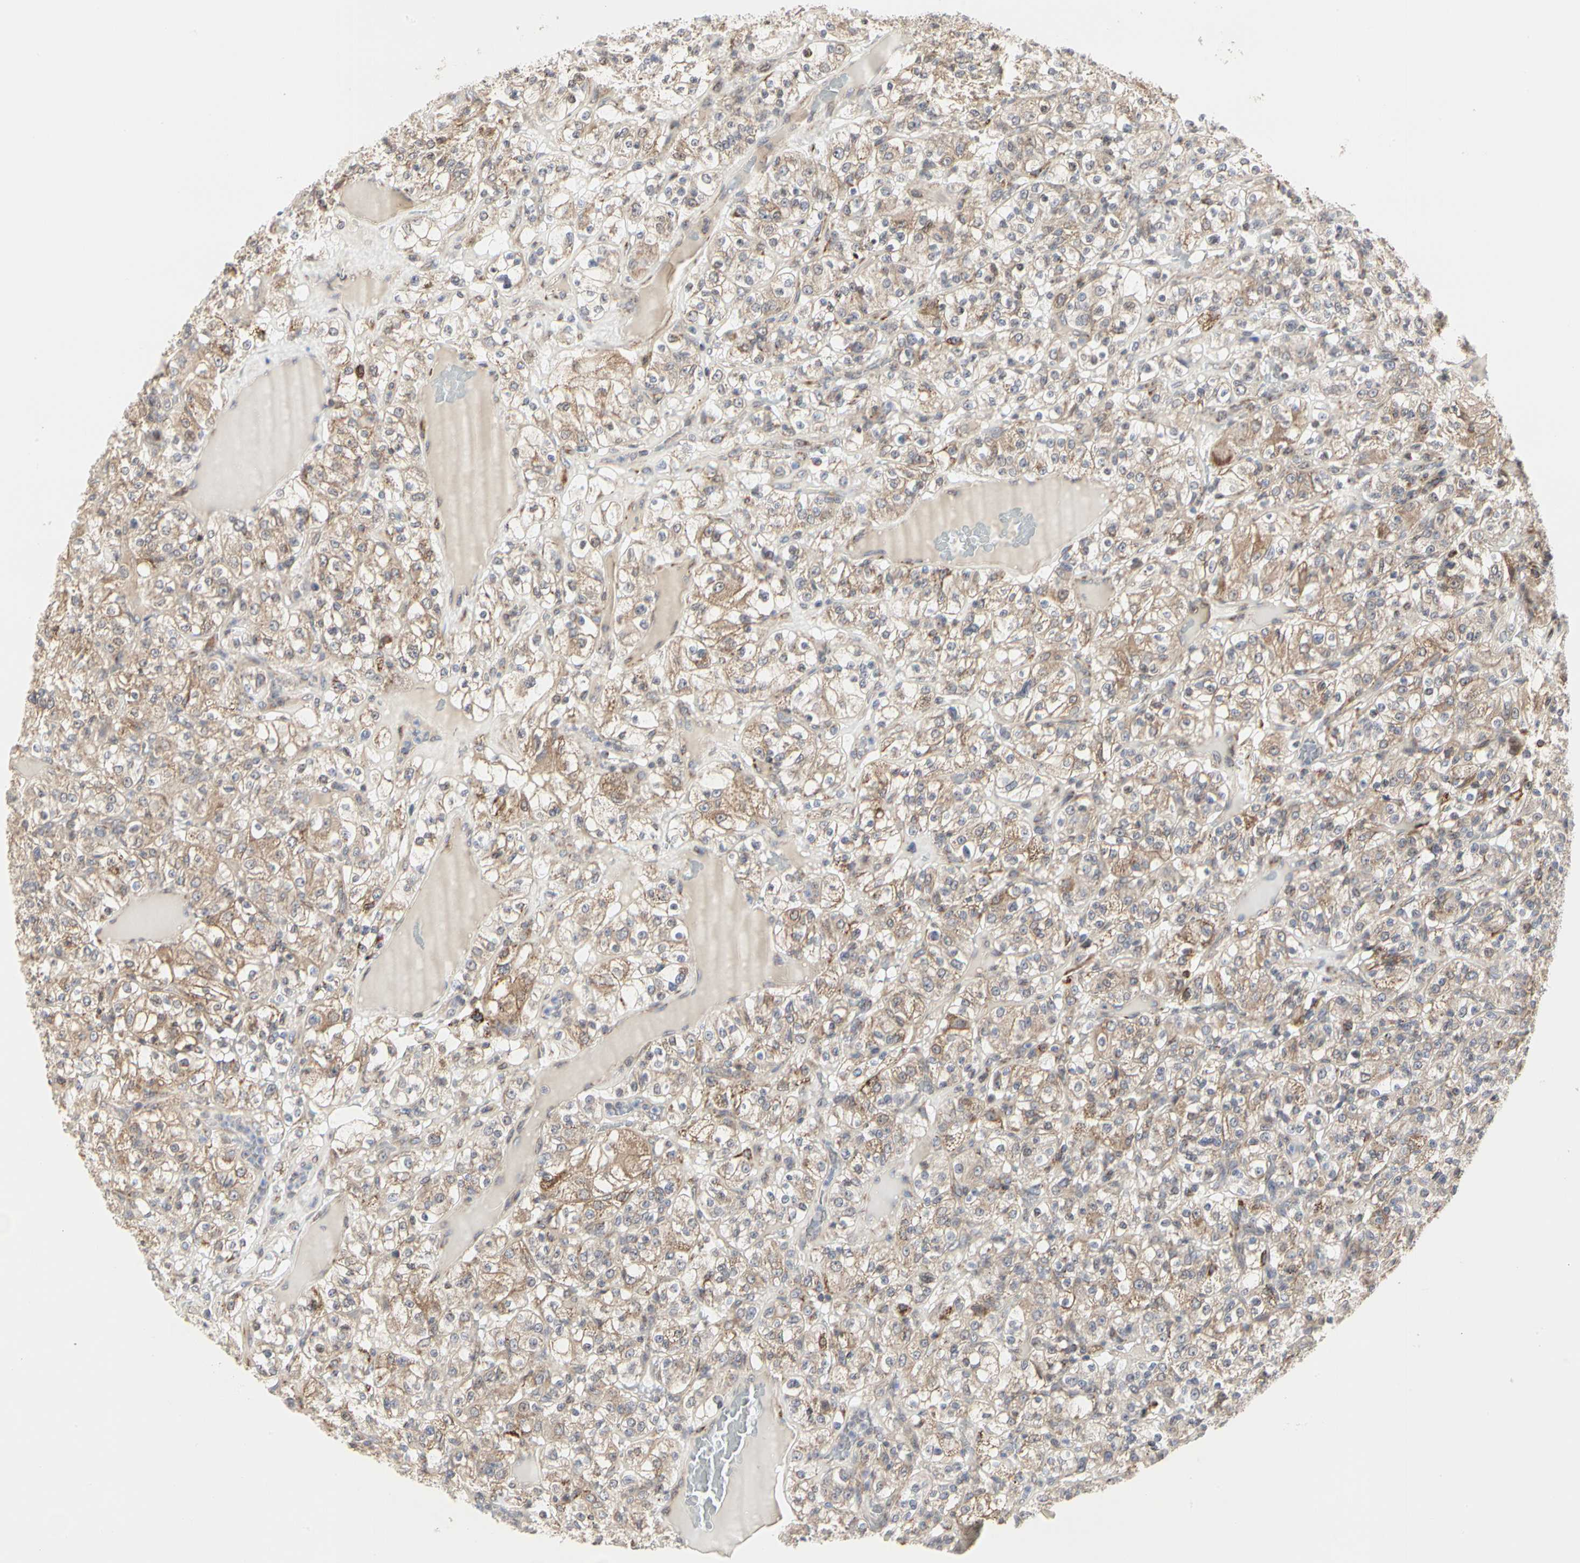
{"staining": {"intensity": "weak", "quantity": ">75%", "location": "cytoplasmic/membranous"}, "tissue": "renal cancer", "cell_type": "Tumor cells", "image_type": "cancer", "snomed": [{"axis": "morphology", "description": "Normal tissue, NOS"}, {"axis": "morphology", "description": "Adenocarcinoma, NOS"}, {"axis": "topography", "description": "Kidney"}], "caption": "Human adenocarcinoma (renal) stained with a protein marker shows weak staining in tumor cells.", "gene": "TSKU", "patient": {"sex": "female", "age": 72}}